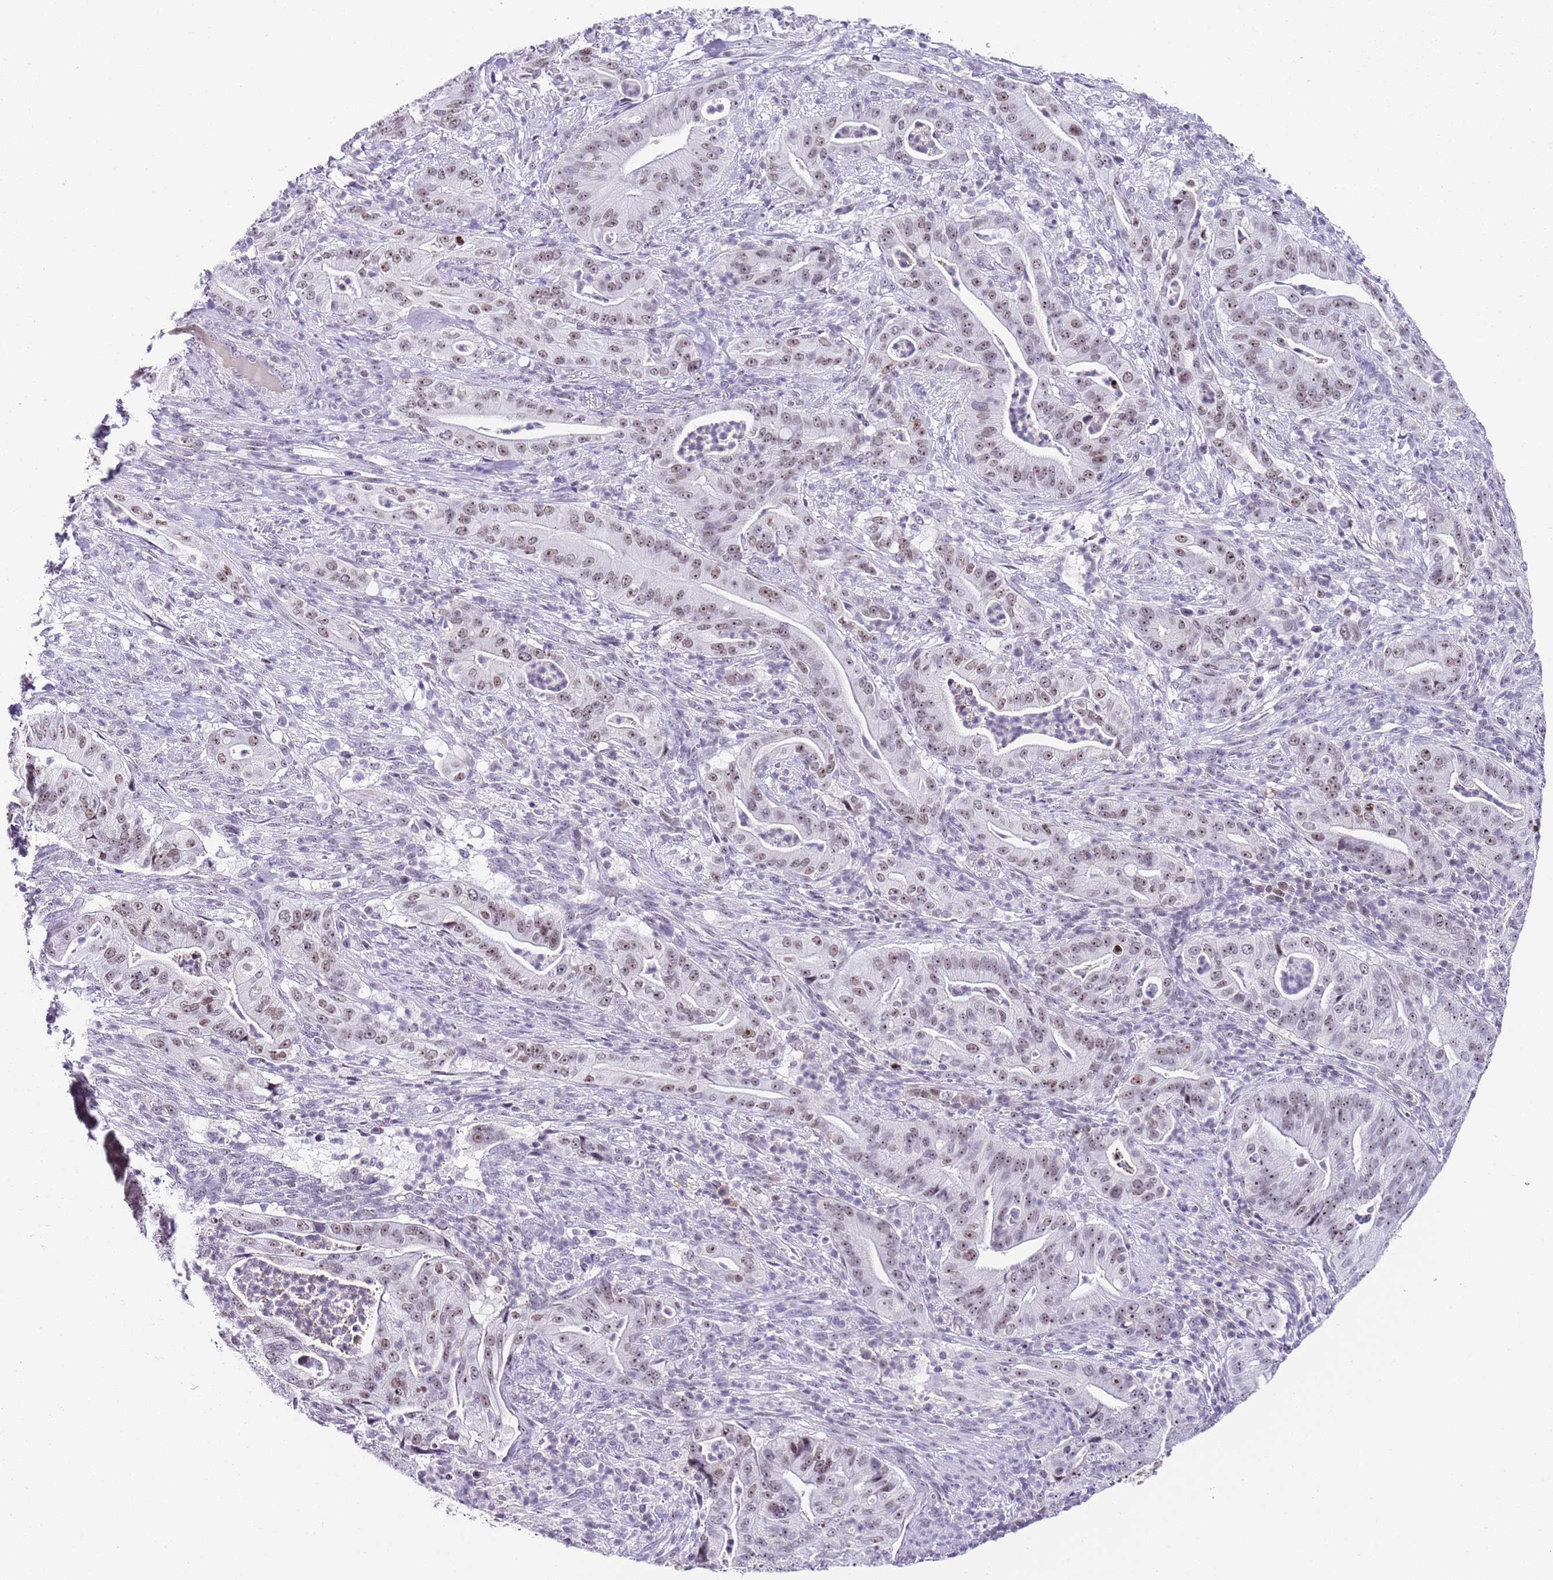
{"staining": {"intensity": "weak", "quantity": "25%-75%", "location": "nuclear"}, "tissue": "pancreatic cancer", "cell_type": "Tumor cells", "image_type": "cancer", "snomed": [{"axis": "morphology", "description": "Adenocarcinoma, NOS"}, {"axis": "topography", "description": "Pancreas"}], "caption": "Protein expression analysis of pancreatic cancer shows weak nuclear expression in approximately 25%-75% of tumor cells.", "gene": "NOP56", "patient": {"sex": "male", "age": 71}}